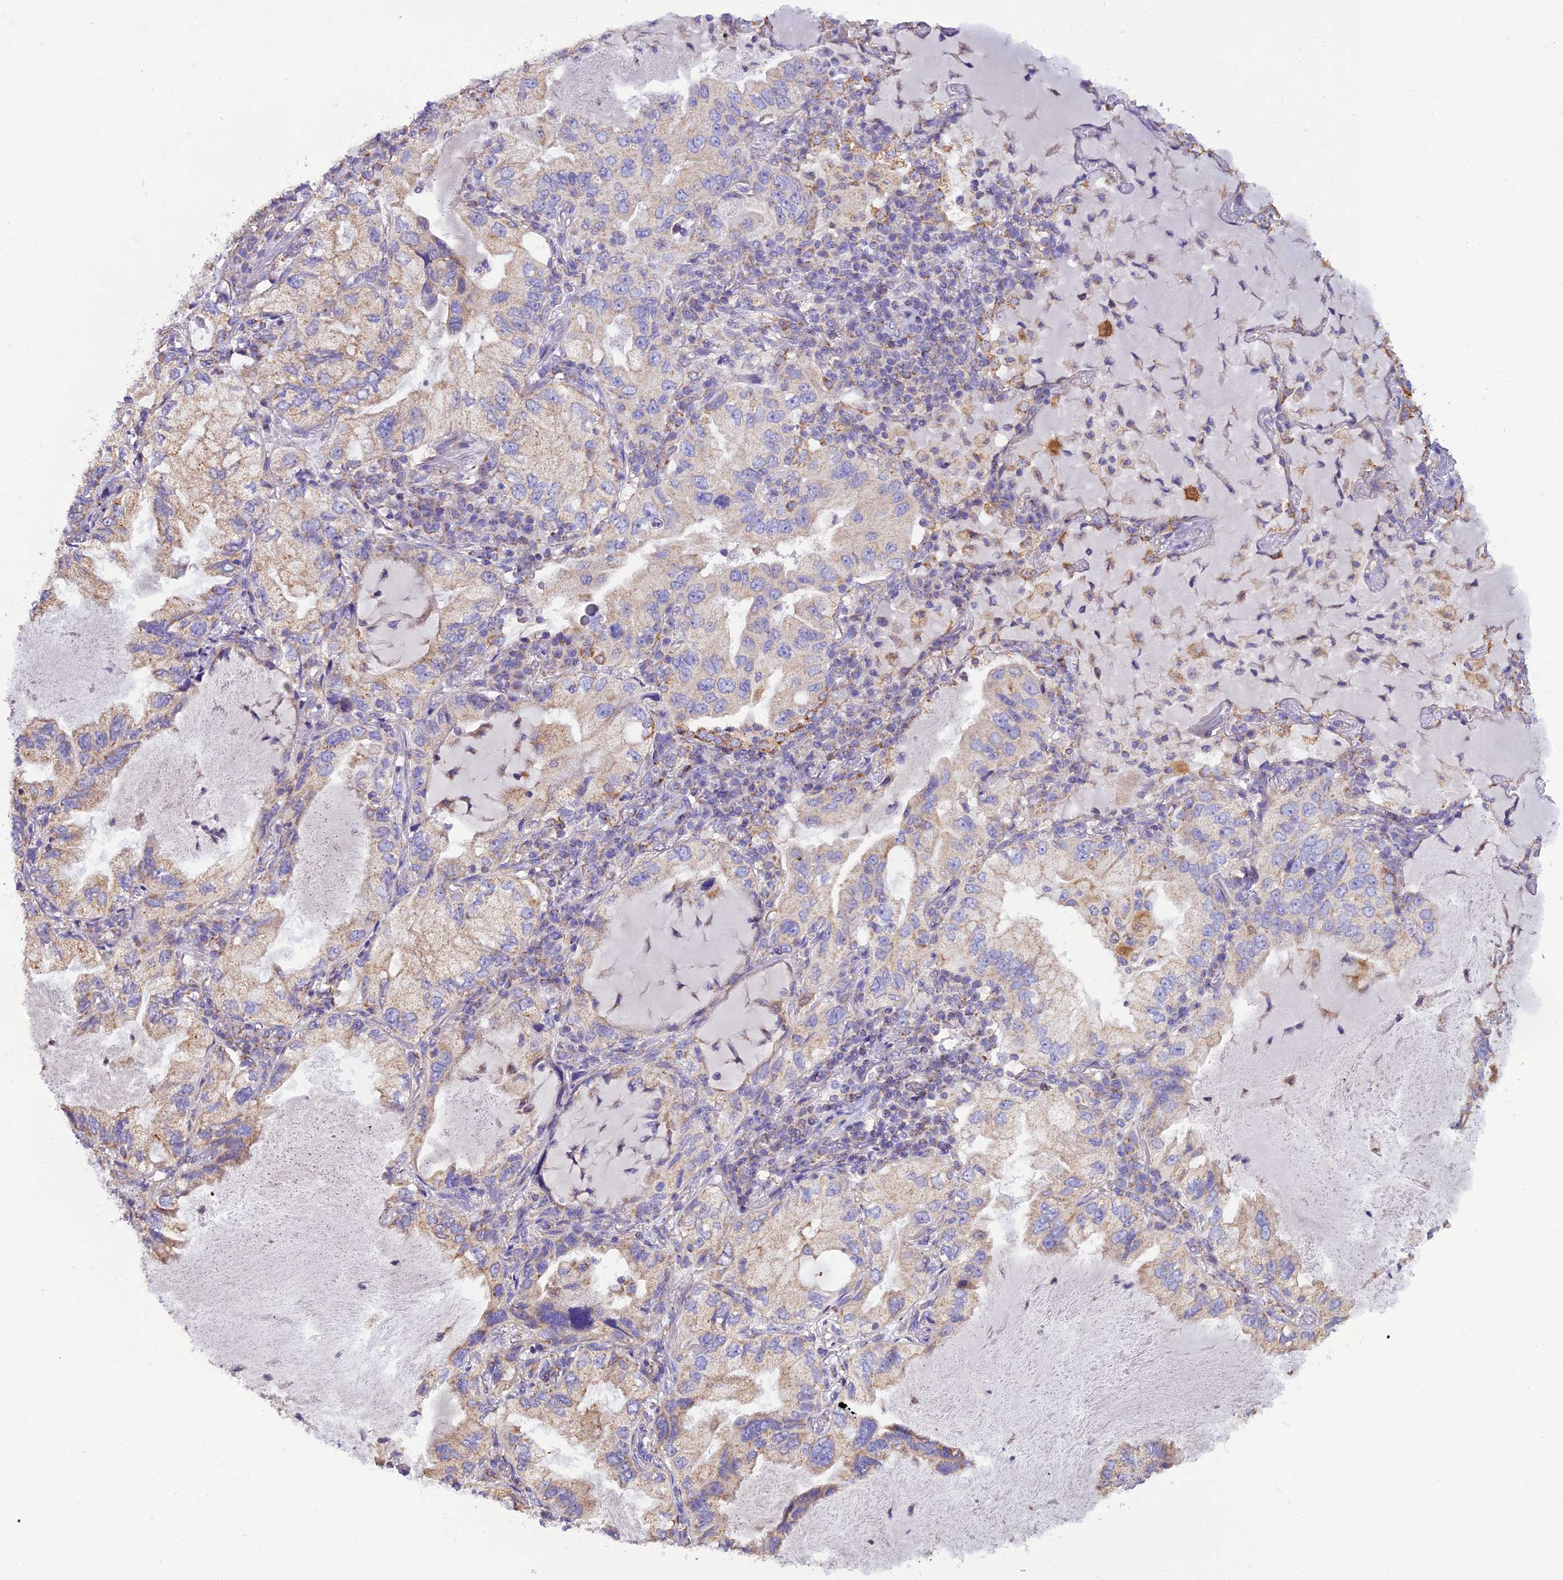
{"staining": {"intensity": "weak", "quantity": "25%-75%", "location": "cytoplasmic/membranous"}, "tissue": "lung cancer", "cell_type": "Tumor cells", "image_type": "cancer", "snomed": [{"axis": "morphology", "description": "Adenocarcinoma, NOS"}, {"axis": "topography", "description": "Lung"}], "caption": "Lung cancer was stained to show a protein in brown. There is low levels of weak cytoplasmic/membranous positivity in about 25%-75% of tumor cells.", "gene": "GPD1", "patient": {"sex": "female", "age": 69}}